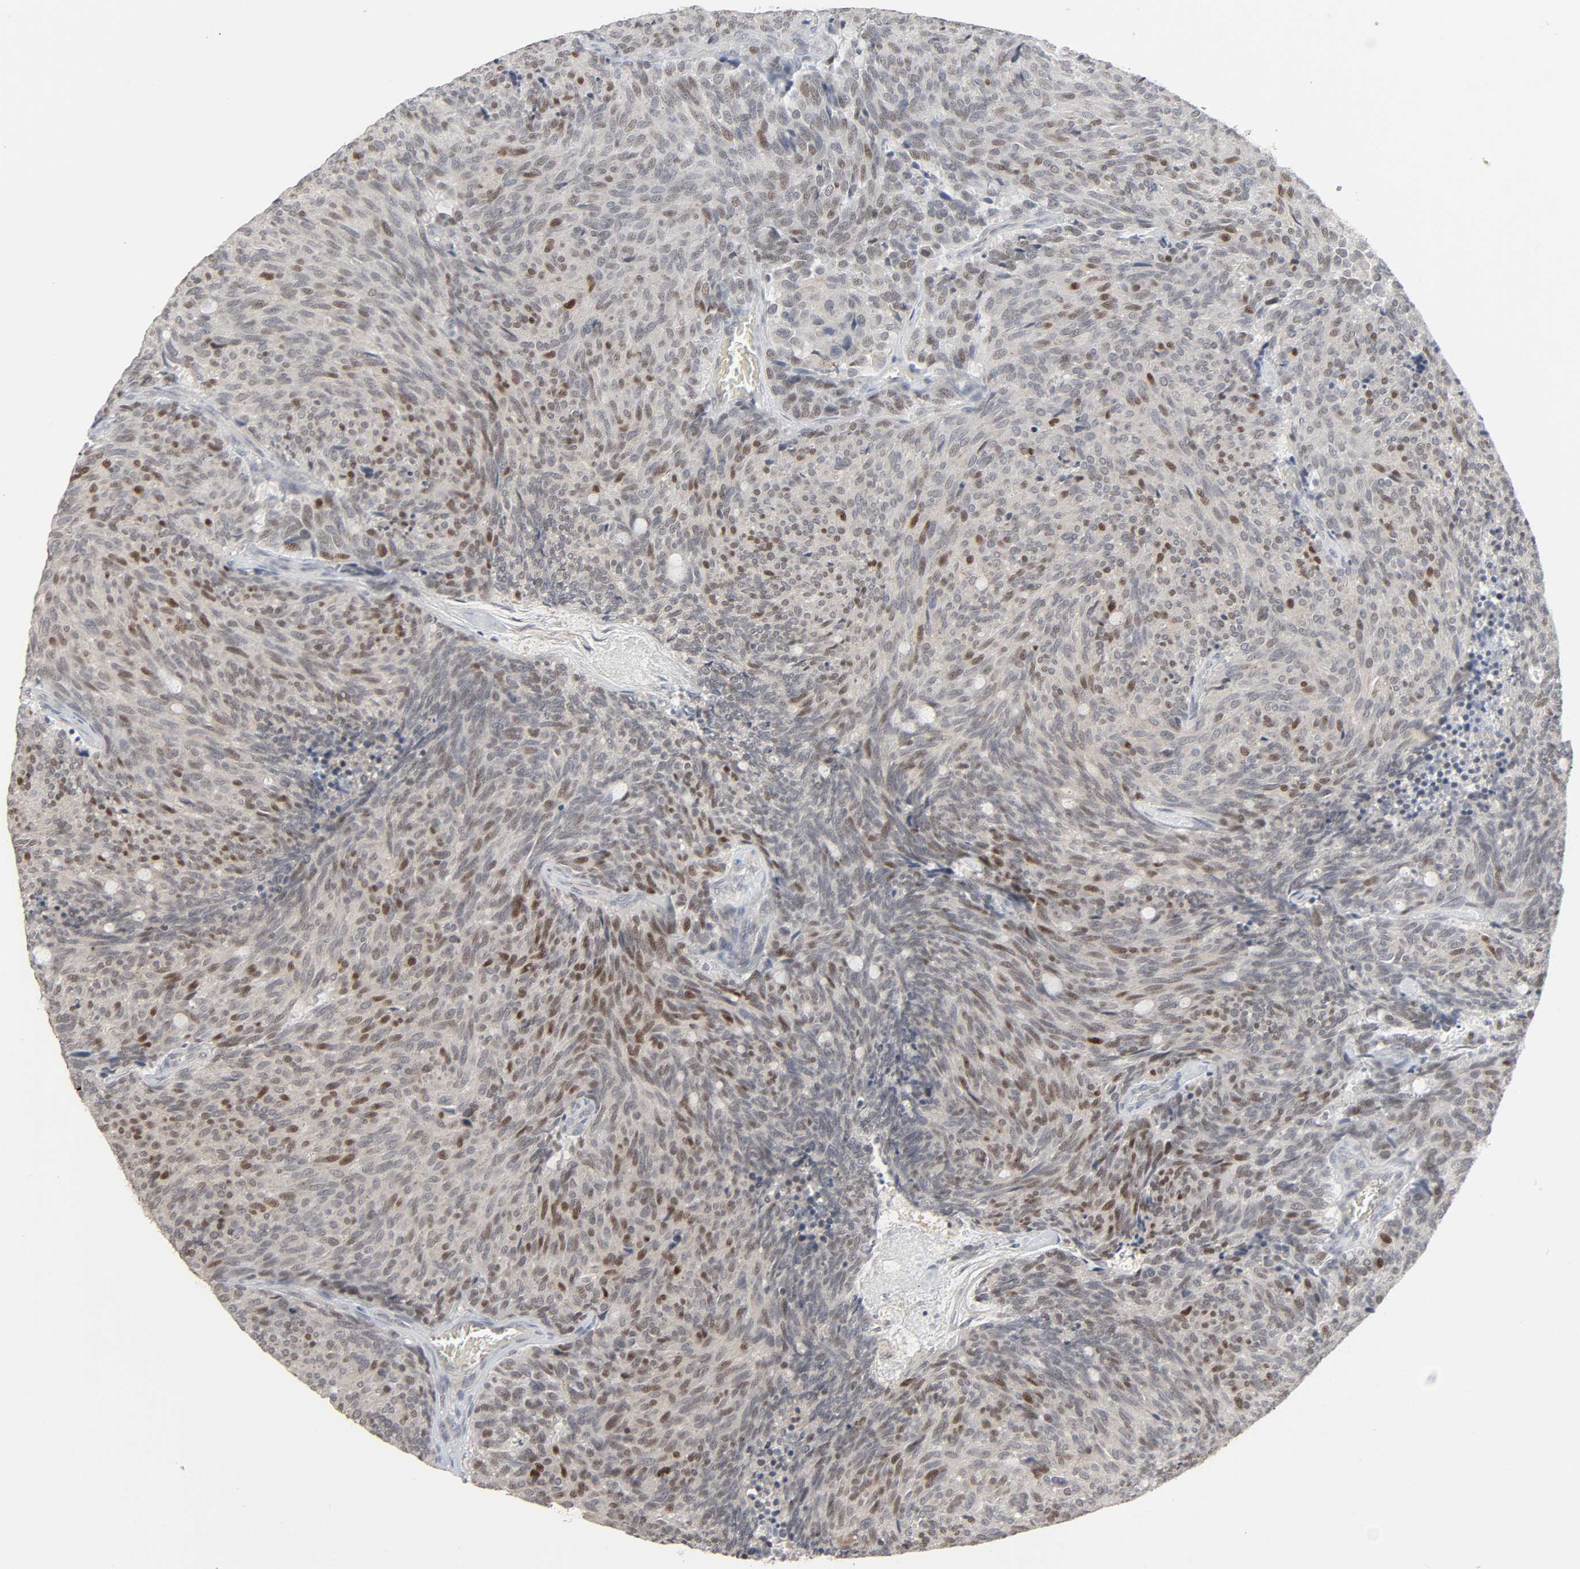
{"staining": {"intensity": "weak", "quantity": "<25%", "location": "nuclear"}, "tissue": "carcinoid", "cell_type": "Tumor cells", "image_type": "cancer", "snomed": [{"axis": "morphology", "description": "Carcinoid, malignant, NOS"}, {"axis": "topography", "description": "Pancreas"}], "caption": "Histopathology image shows no significant protein expression in tumor cells of malignant carcinoid.", "gene": "ZNF222", "patient": {"sex": "female", "age": 54}}